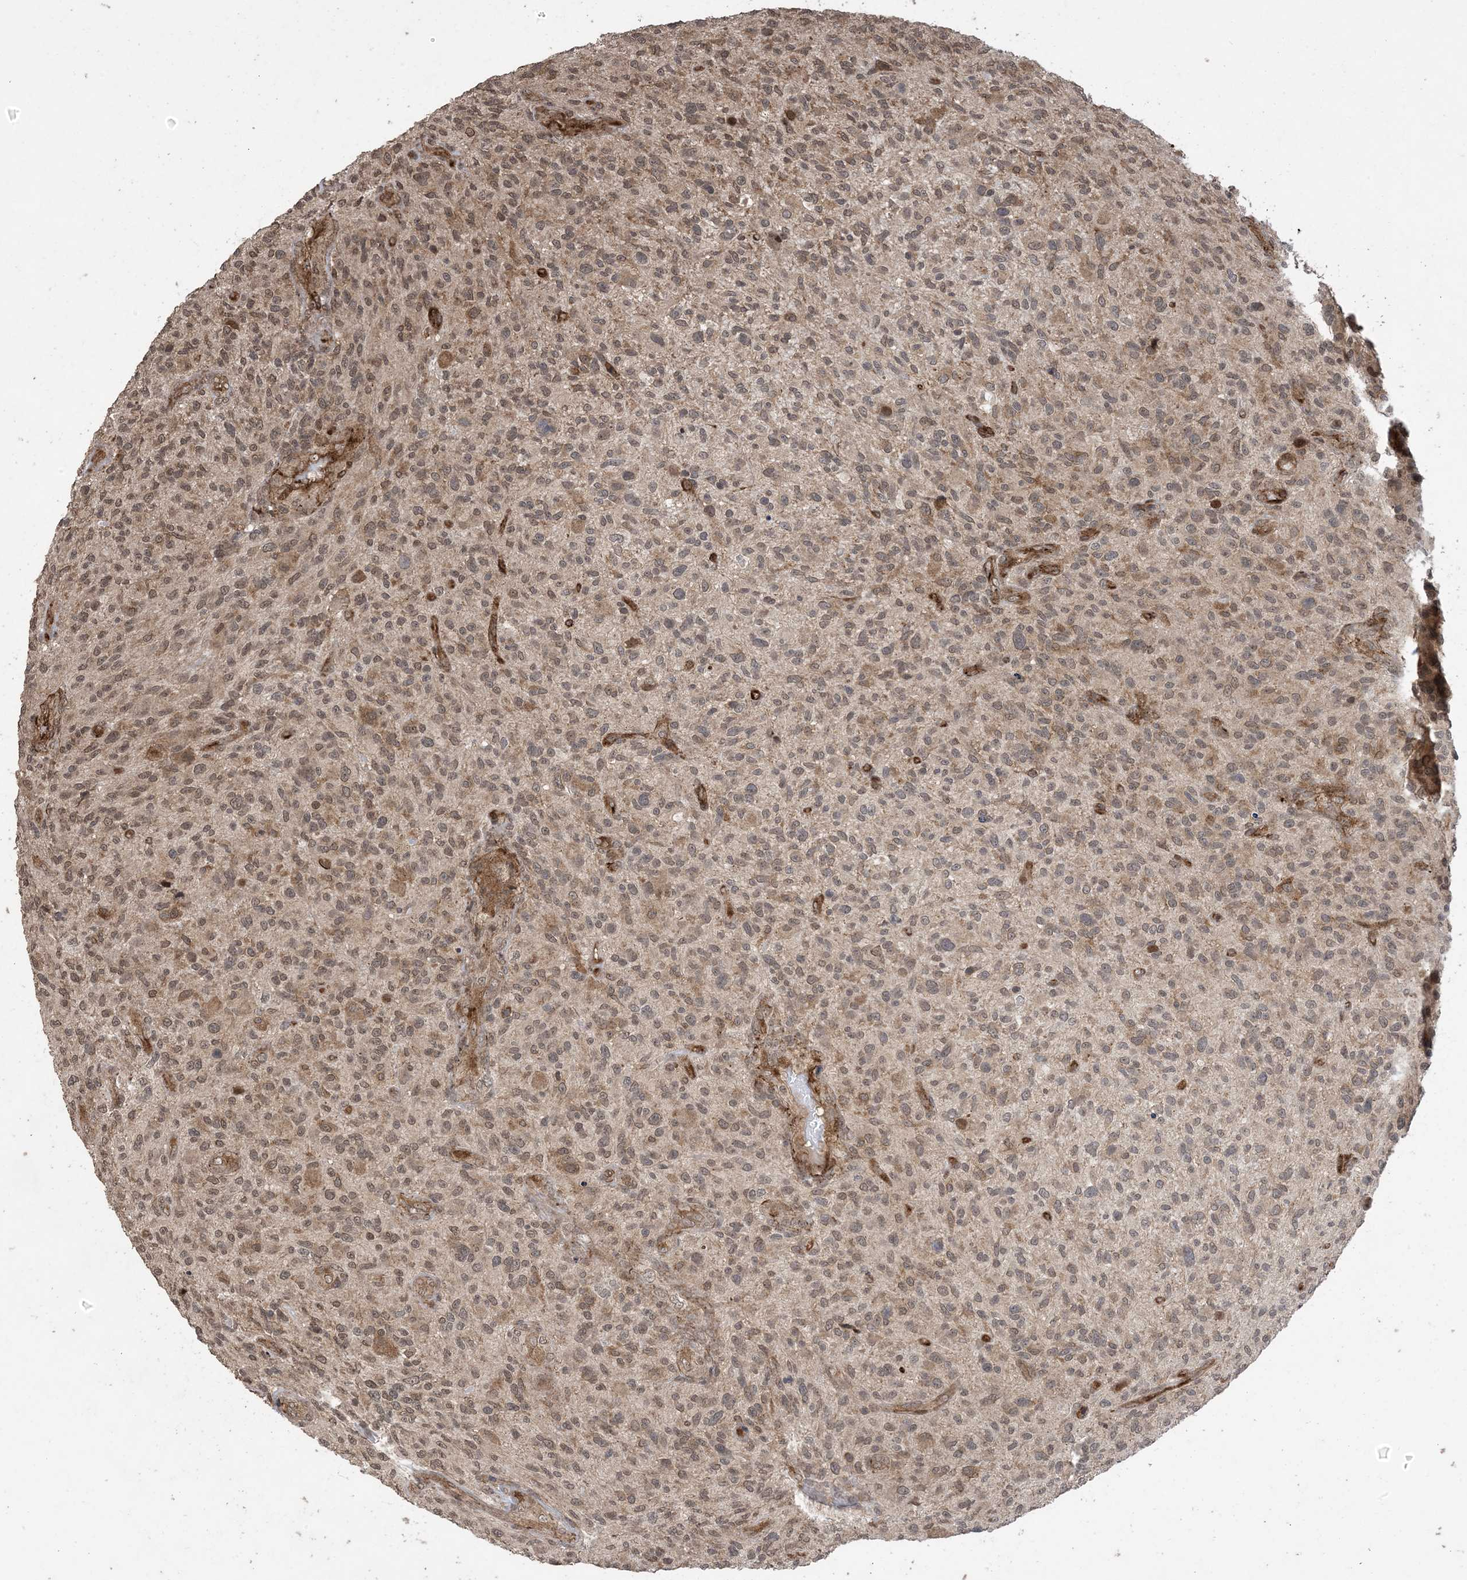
{"staining": {"intensity": "weak", "quantity": ">75%", "location": "cytoplasmic/membranous,nuclear"}, "tissue": "glioma", "cell_type": "Tumor cells", "image_type": "cancer", "snomed": [{"axis": "morphology", "description": "Glioma, malignant, High grade"}, {"axis": "topography", "description": "Brain"}], "caption": "High-grade glioma (malignant) was stained to show a protein in brown. There is low levels of weak cytoplasmic/membranous and nuclear positivity in about >75% of tumor cells. Ihc stains the protein of interest in brown and the nuclei are stained blue.", "gene": "ZNF511", "patient": {"sex": "male", "age": 47}}